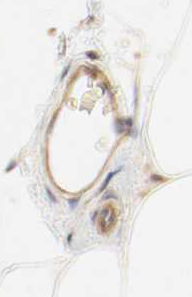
{"staining": {"intensity": "weak", "quantity": ">75%", "location": "cytoplasmic/membranous"}, "tissue": "adipose tissue", "cell_type": "Adipocytes", "image_type": "normal", "snomed": [{"axis": "morphology", "description": "Normal tissue, NOS"}, {"axis": "topography", "description": "Breast"}, {"axis": "topography", "description": "Soft tissue"}], "caption": "This micrograph shows immunohistochemistry staining of normal adipose tissue, with low weak cytoplasmic/membranous staining in about >75% of adipocytes.", "gene": "GIT1", "patient": {"sex": "female", "age": 25}}